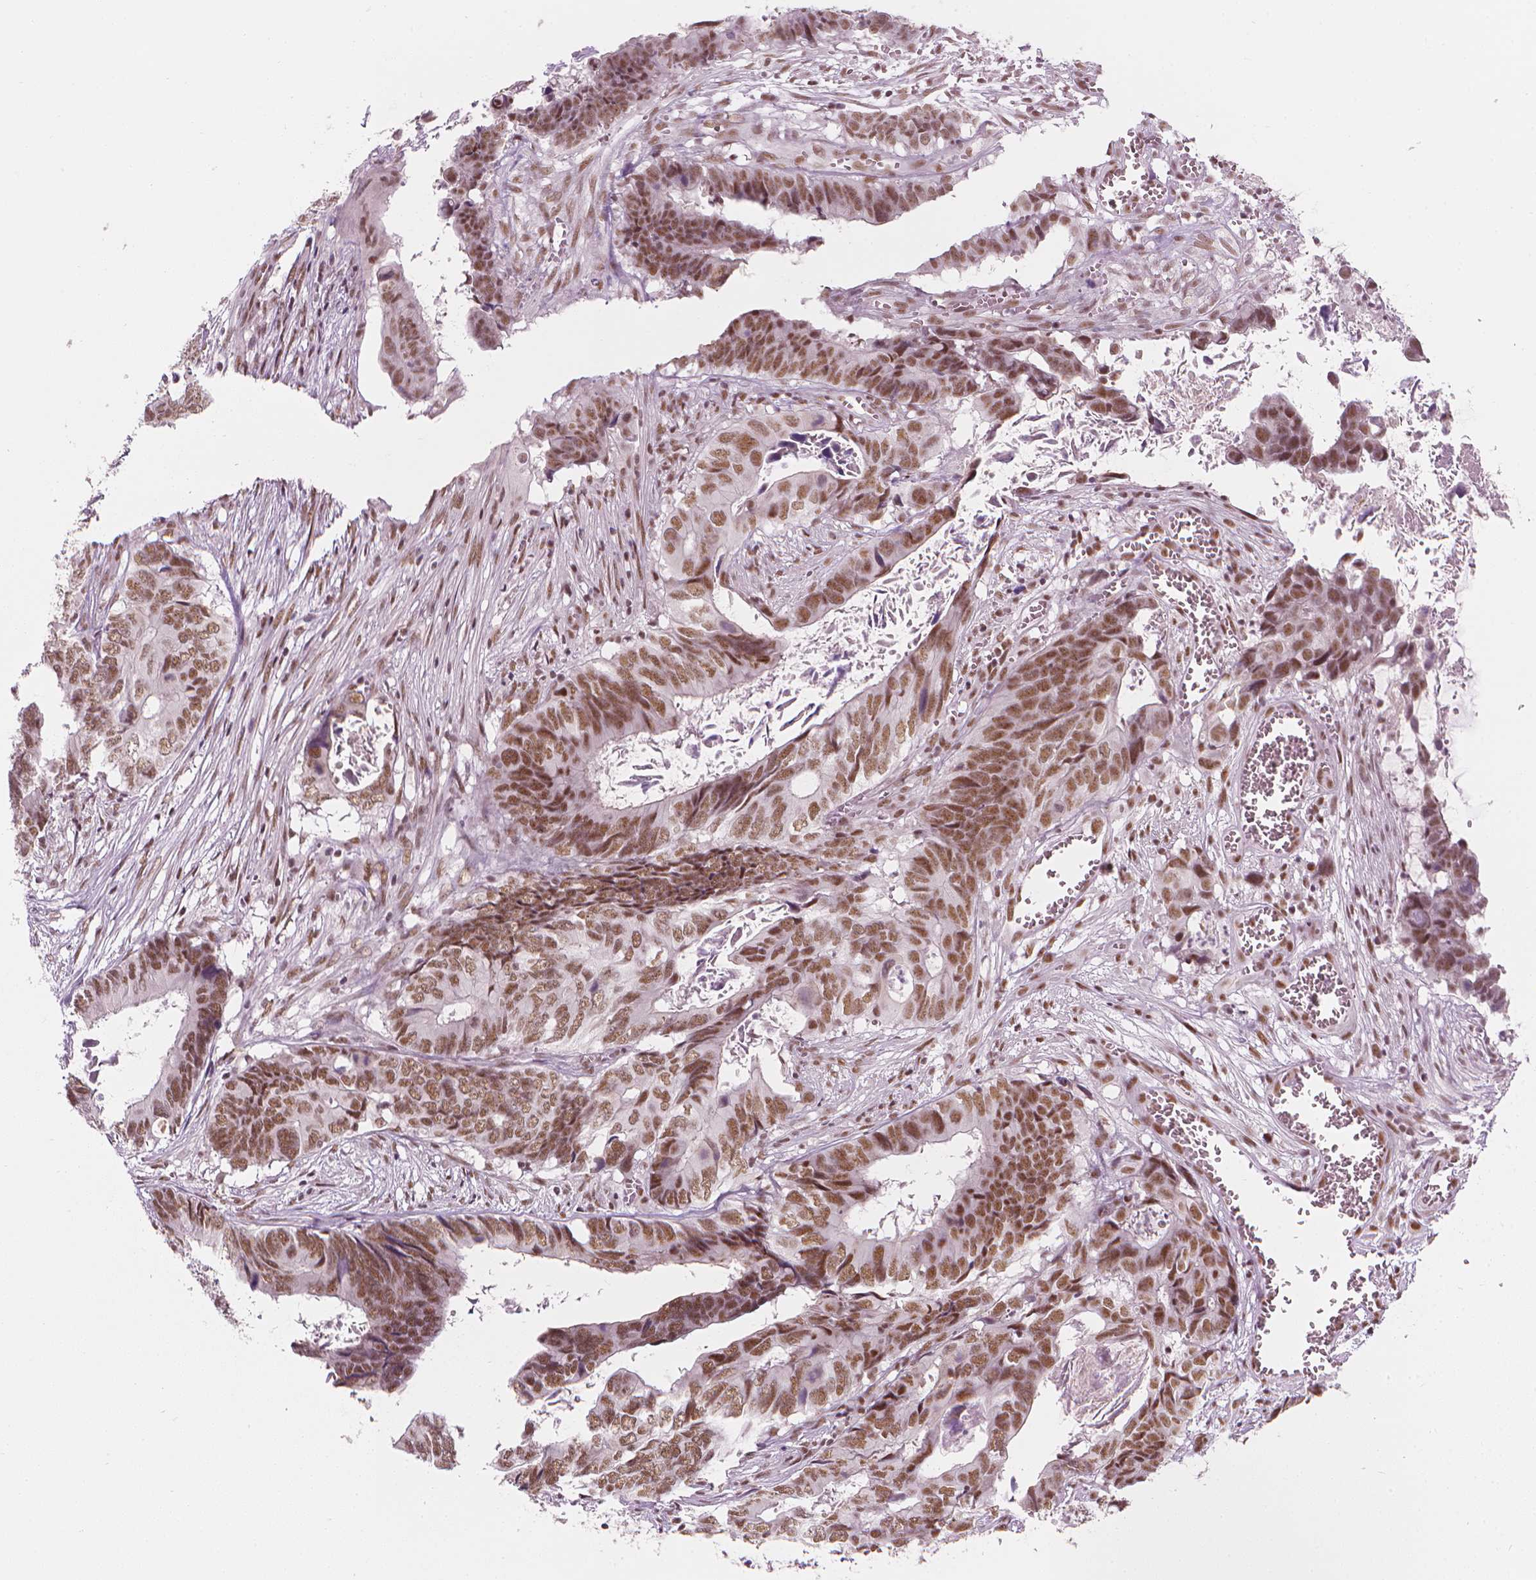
{"staining": {"intensity": "moderate", "quantity": ">75%", "location": "nuclear"}, "tissue": "colorectal cancer", "cell_type": "Tumor cells", "image_type": "cancer", "snomed": [{"axis": "morphology", "description": "Adenocarcinoma, NOS"}, {"axis": "topography", "description": "Colon"}], "caption": "A high-resolution histopathology image shows IHC staining of colorectal adenocarcinoma, which demonstrates moderate nuclear positivity in approximately >75% of tumor cells.", "gene": "ELF2", "patient": {"sex": "female", "age": 82}}